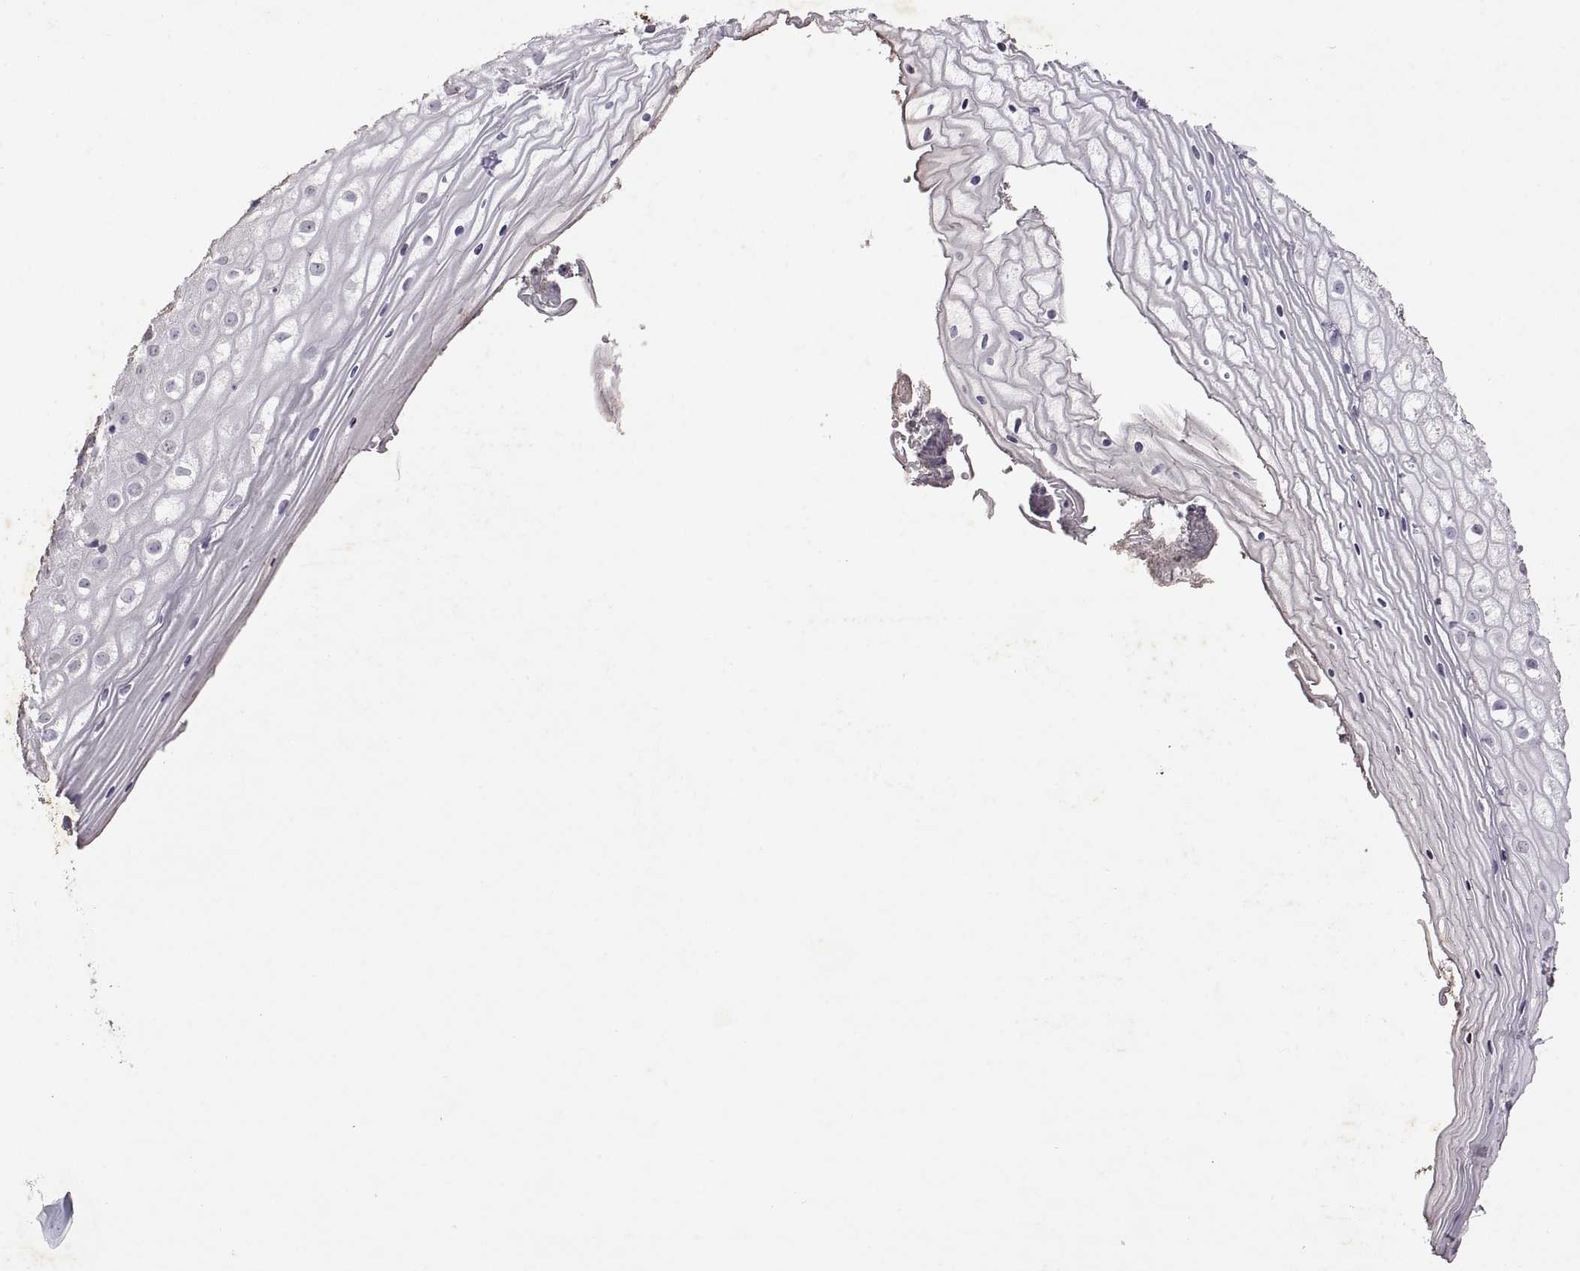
{"staining": {"intensity": "negative", "quantity": "none", "location": "none"}, "tissue": "vagina", "cell_type": "Squamous epithelial cells", "image_type": "normal", "snomed": [{"axis": "morphology", "description": "Normal tissue, NOS"}, {"axis": "topography", "description": "Vagina"}], "caption": "DAB immunohistochemical staining of unremarkable vagina exhibits no significant positivity in squamous epithelial cells.", "gene": "DEFB136", "patient": {"sex": "female", "age": 47}}